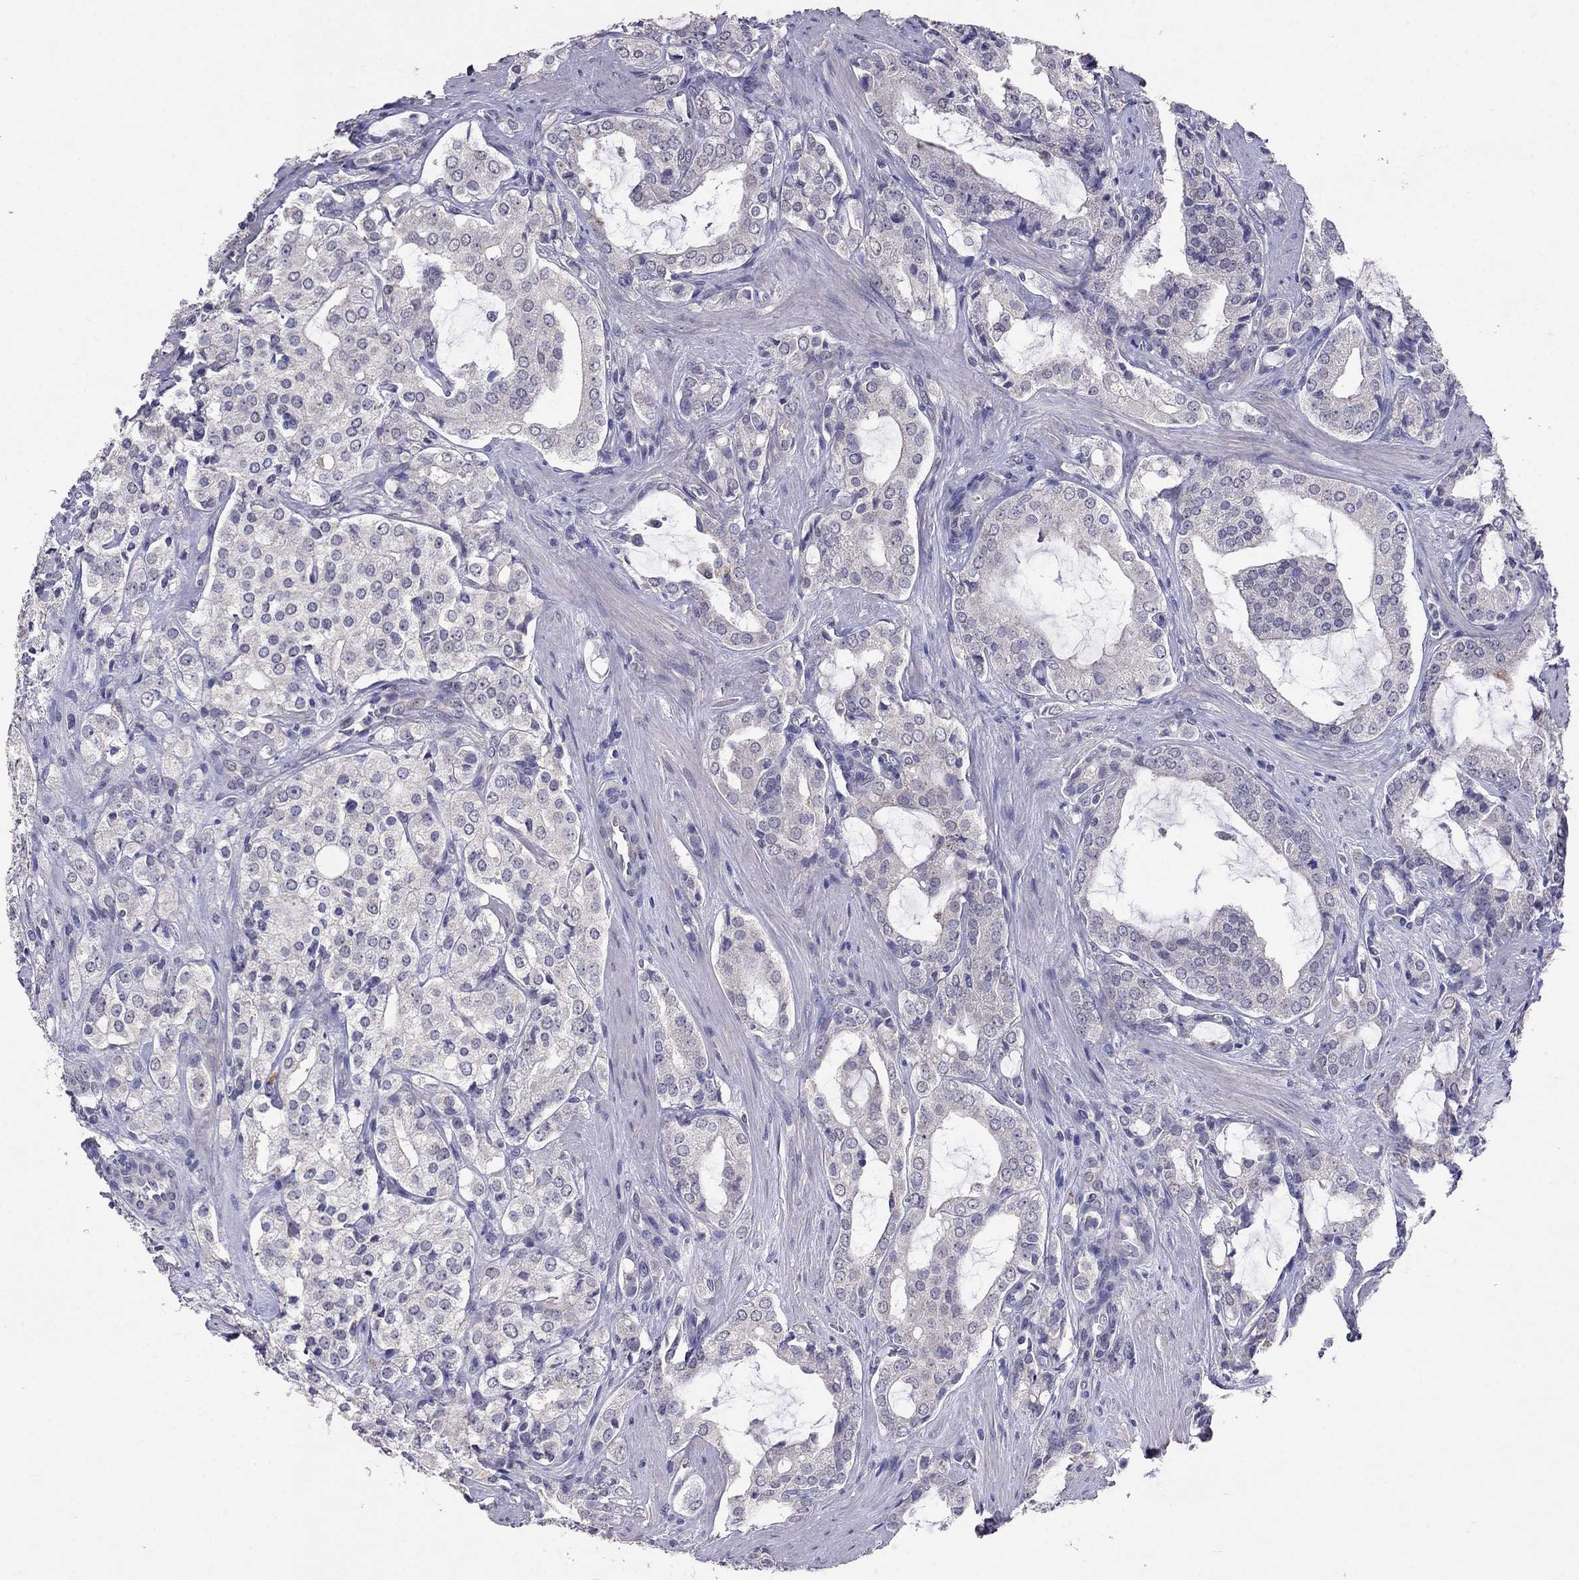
{"staining": {"intensity": "negative", "quantity": "none", "location": "none"}, "tissue": "prostate cancer", "cell_type": "Tumor cells", "image_type": "cancer", "snomed": [{"axis": "morphology", "description": "Adenocarcinoma, NOS"}, {"axis": "topography", "description": "Prostate"}], "caption": "Immunohistochemical staining of human adenocarcinoma (prostate) exhibits no significant positivity in tumor cells.", "gene": "FST", "patient": {"sex": "male", "age": 66}}